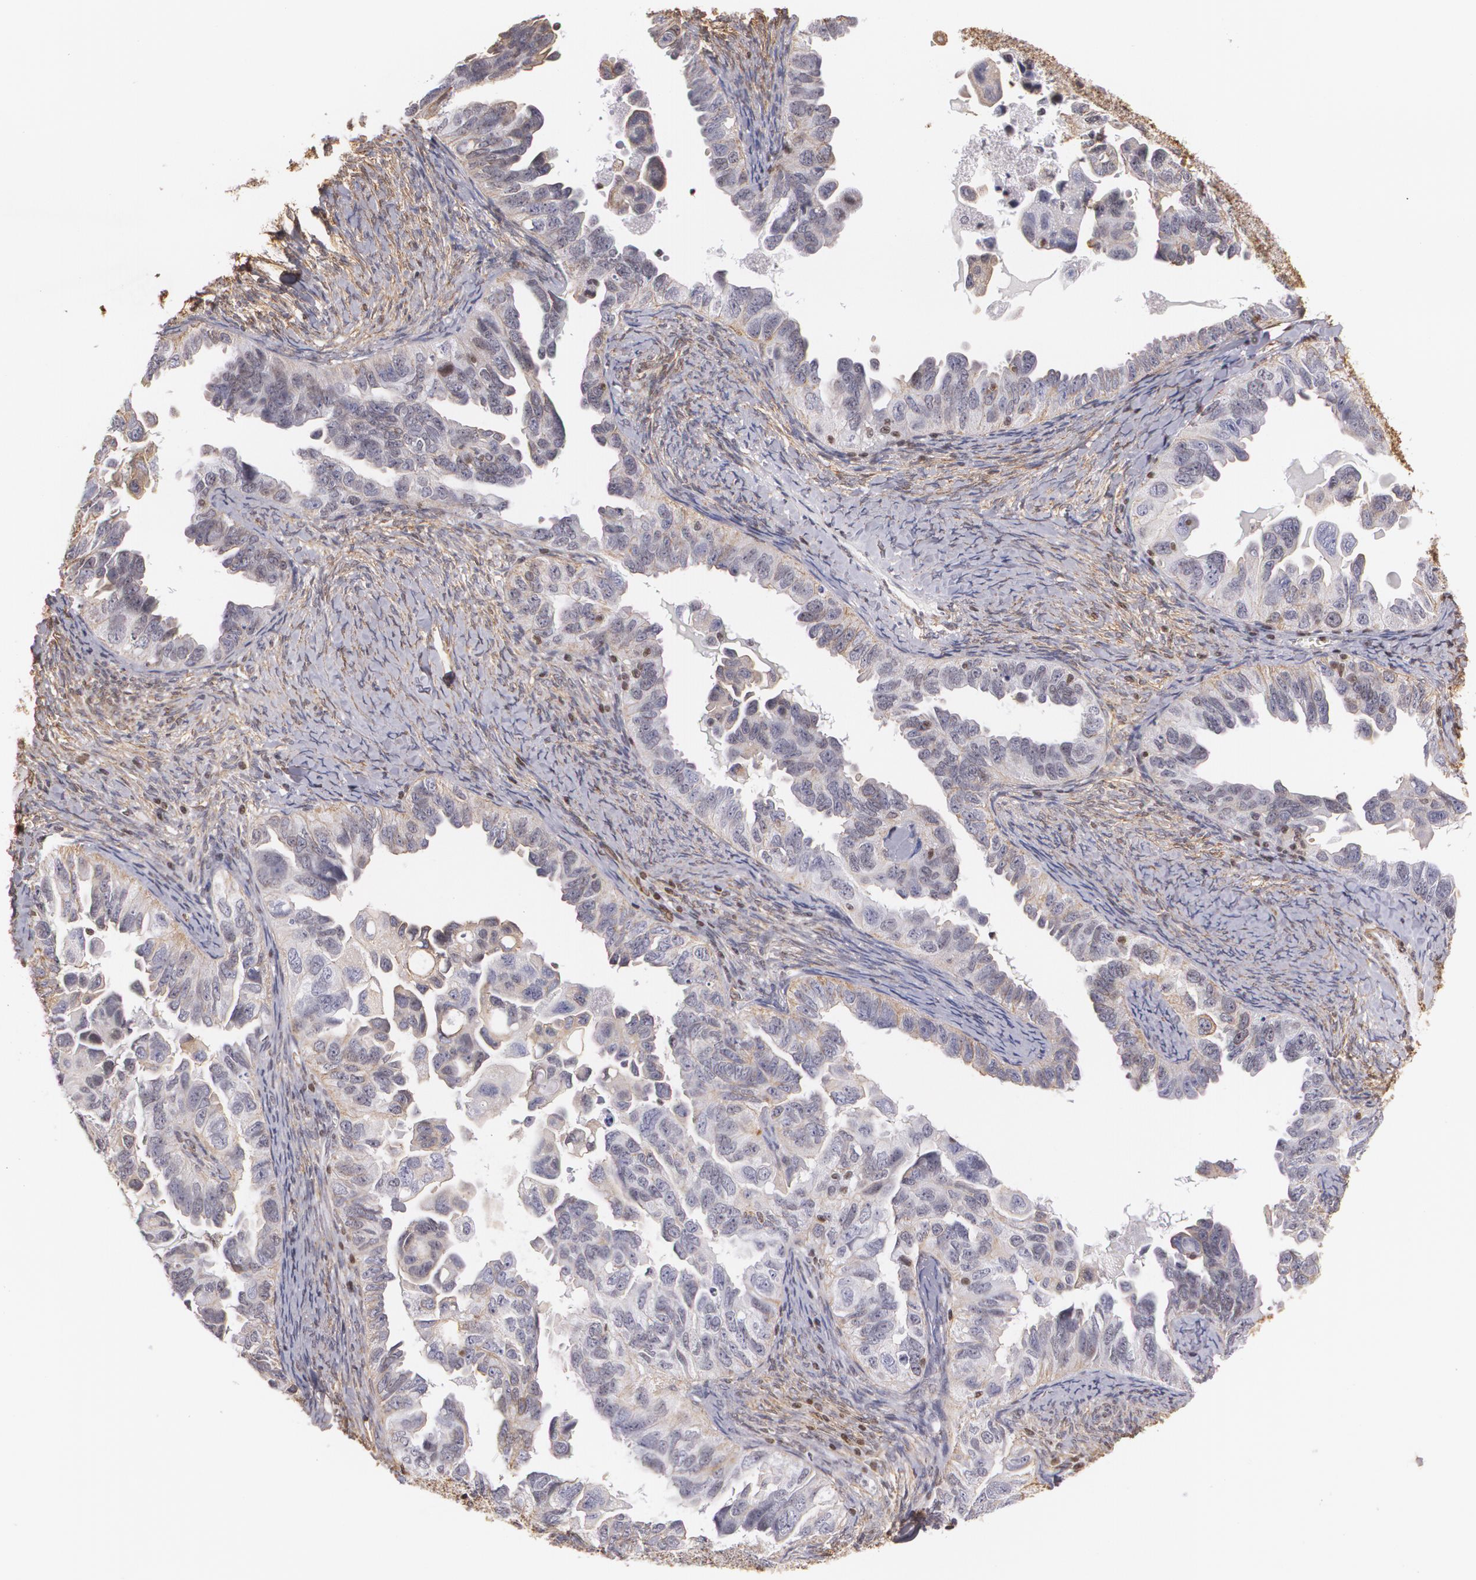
{"staining": {"intensity": "moderate", "quantity": "25%-75%", "location": "cytoplasmic/membranous"}, "tissue": "ovarian cancer", "cell_type": "Tumor cells", "image_type": "cancer", "snomed": [{"axis": "morphology", "description": "Cystadenocarcinoma, serous, NOS"}, {"axis": "topography", "description": "Ovary"}], "caption": "Ovarian serous cystadenocarcinoma was stained to show a protein in brown. There is medium levels of moderate cytoplasmic/membranous staining in about 25%-75% of tumor cells. Immunohistochemistry (ihc) stains the protein of interest in brown and the nuclei are stained blue.", "gene": "VAMP1", "patient": {"sex": "female", "age": 82}}